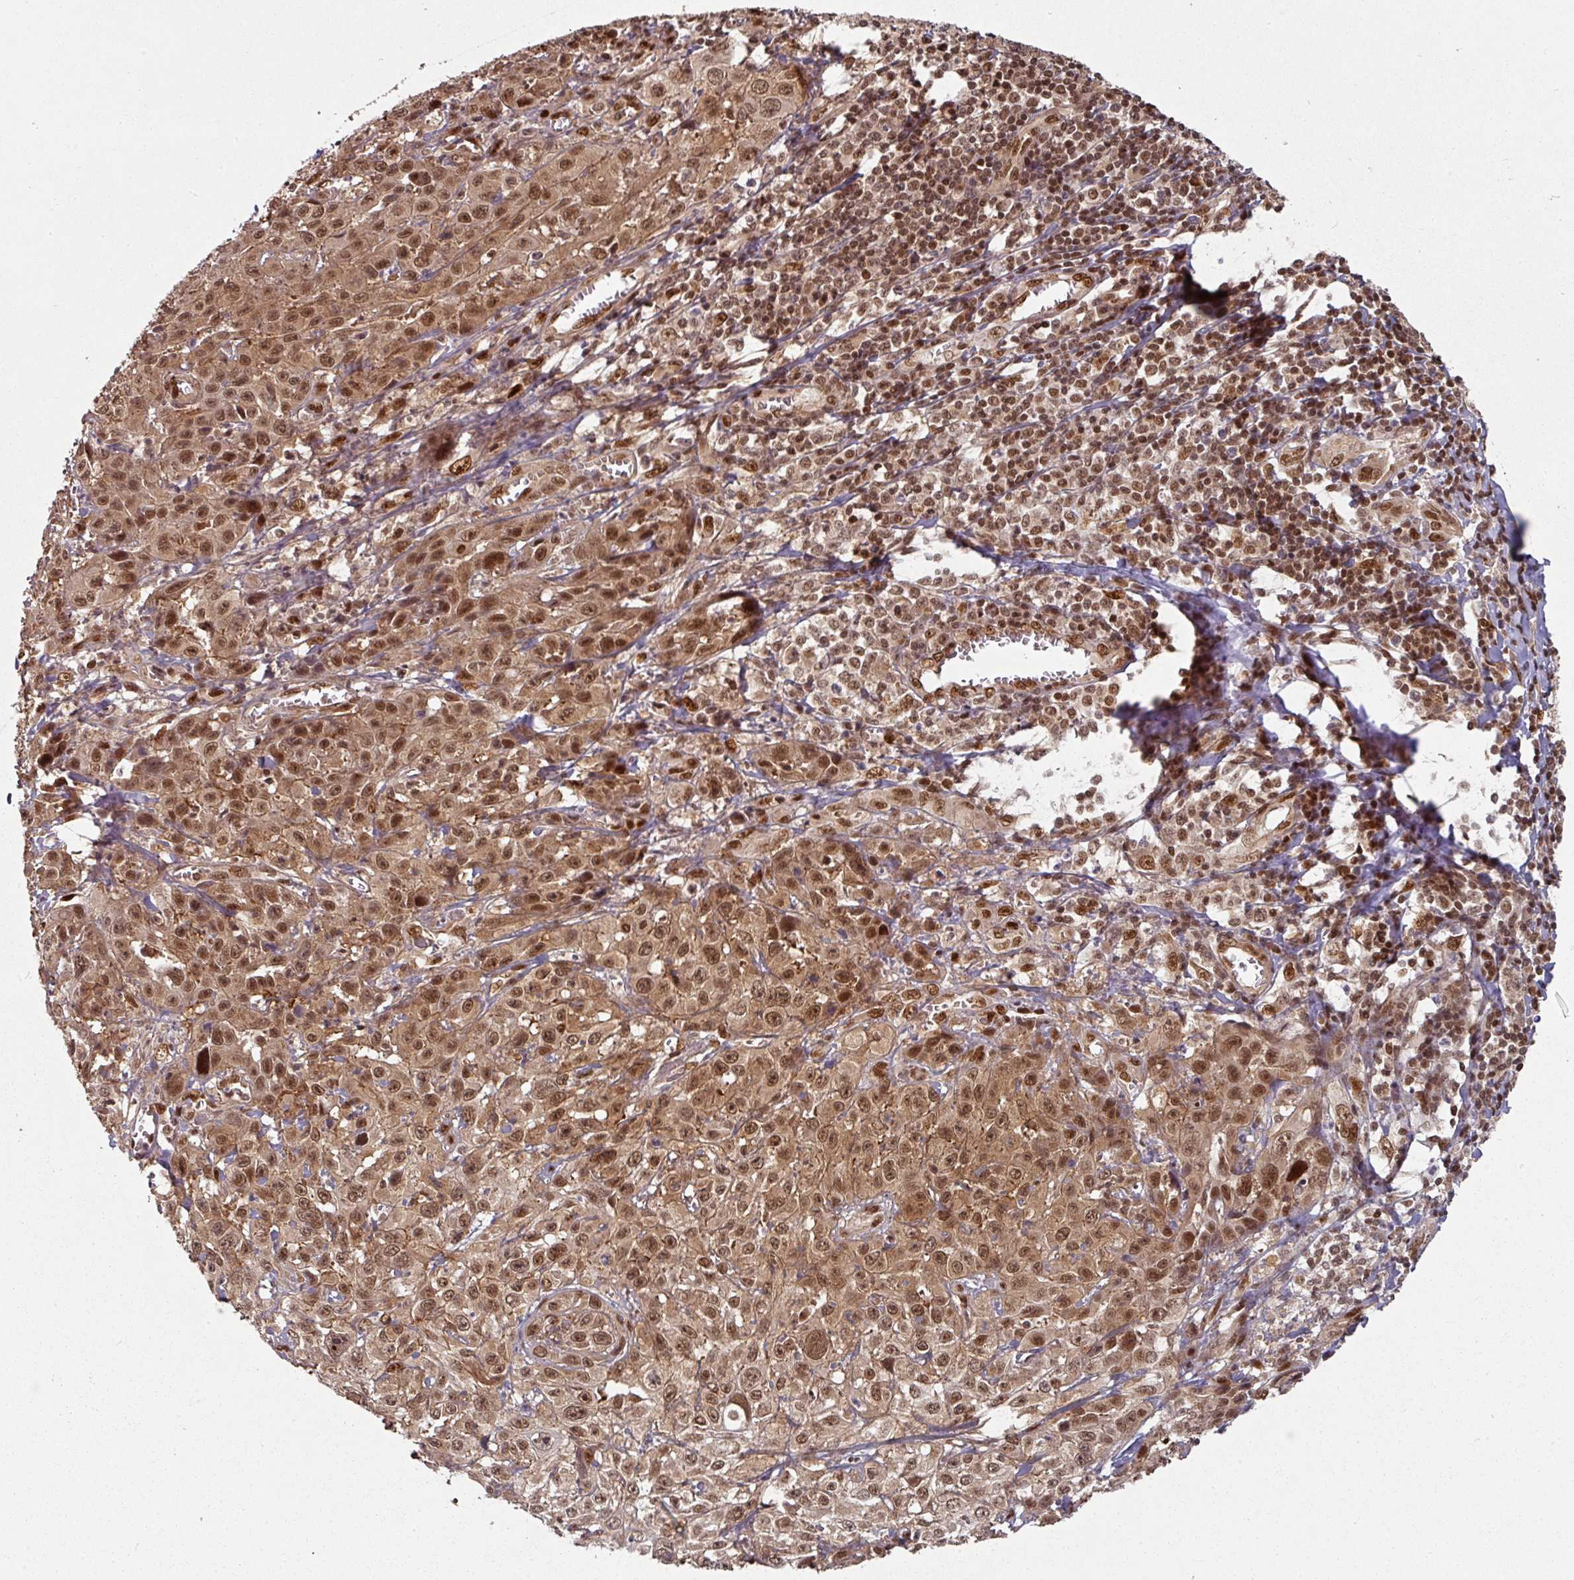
{"staining": {"intensity": "moderate", "quantity": ">75%", "location": "cytoplasmic/membranous,nuclear"}, "tissue": "skin cancer", "cell_type": "Tumor cells", "image_type": "cancer", "snomed": [{"axis": "morphology", "description": "Squamous cell carcinoma, NOS"}, {"axis": "topography", "description": "Skin"}, {"axis": "topography", "description": "Vulva"}], "caption": "Immunohistochemistry (IHC) photomicrograph of skin cancer (squamous cell carcinoma) stained for a protein (brown), which displays medium levels of moderate cytoplasmic/membranous and nuclear positivity in about >75% of tumor cells.", "gene": "SIK3", "patient": {"sex": "female", "age": 71}}